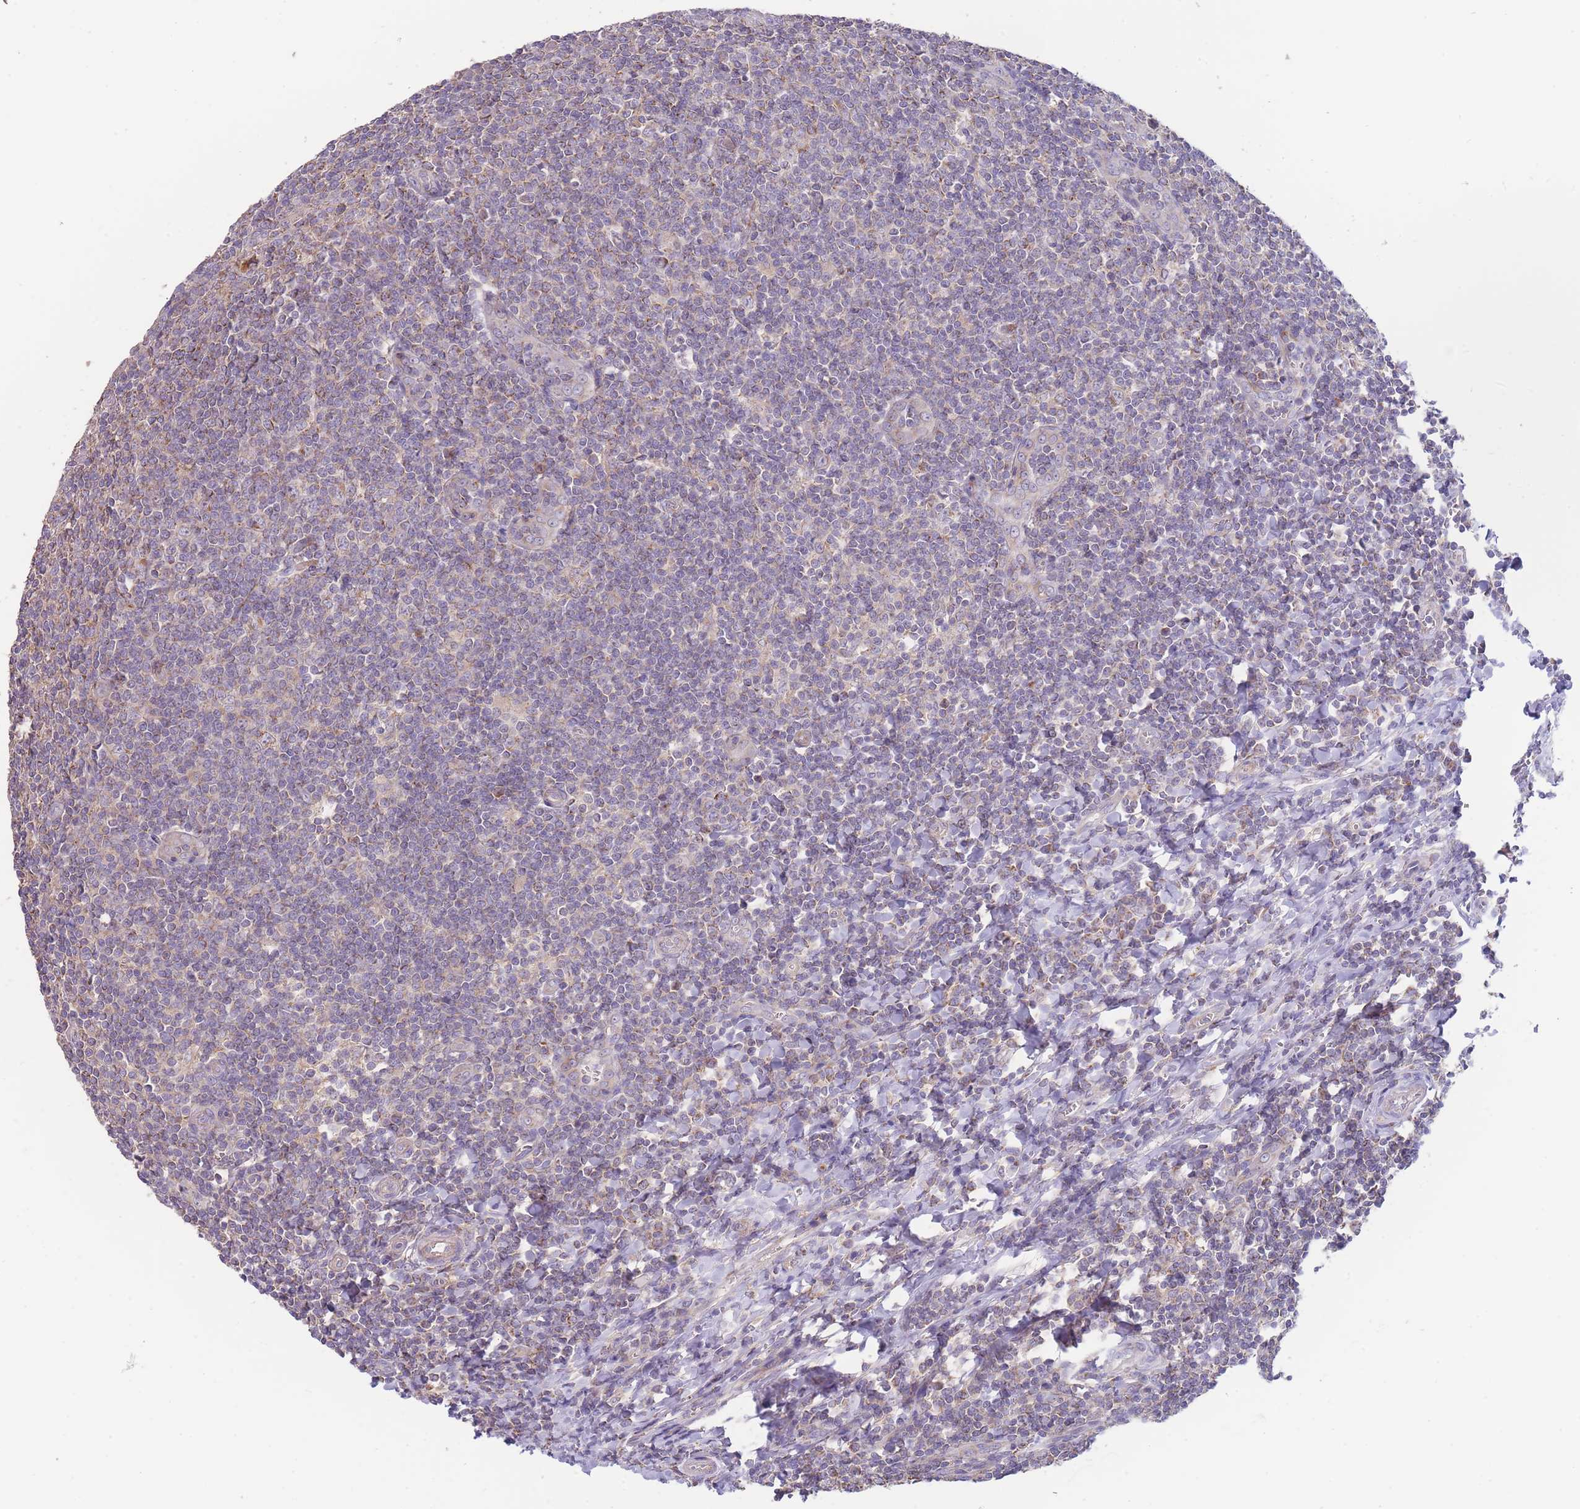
{"staining": {"intensity": "moderate", "quantity": "25%-75%", "location": "cytoplasmic/membranous"}, "tissue": "tonsil", "cell_type": "Germinal center cells", "image_type": "normal", "snomed": [{"axis": "morphology", "description": "Normal tissue, NOS"}, {"axis": "topography", "description": "Tonsil"}], "caption": "Immunohistochemical staining of normal tonsil displays medium levels of moderate cytoplasmic/membranous positivity in about 25%-75% of germinal center cells. The protein is stained brown, and the nuclei are stained in blue (DAB IHC with brightfield microscopy, high magnification).", "gene": "SLC25A42", "patient": {"sex": "male", "age": 27}}